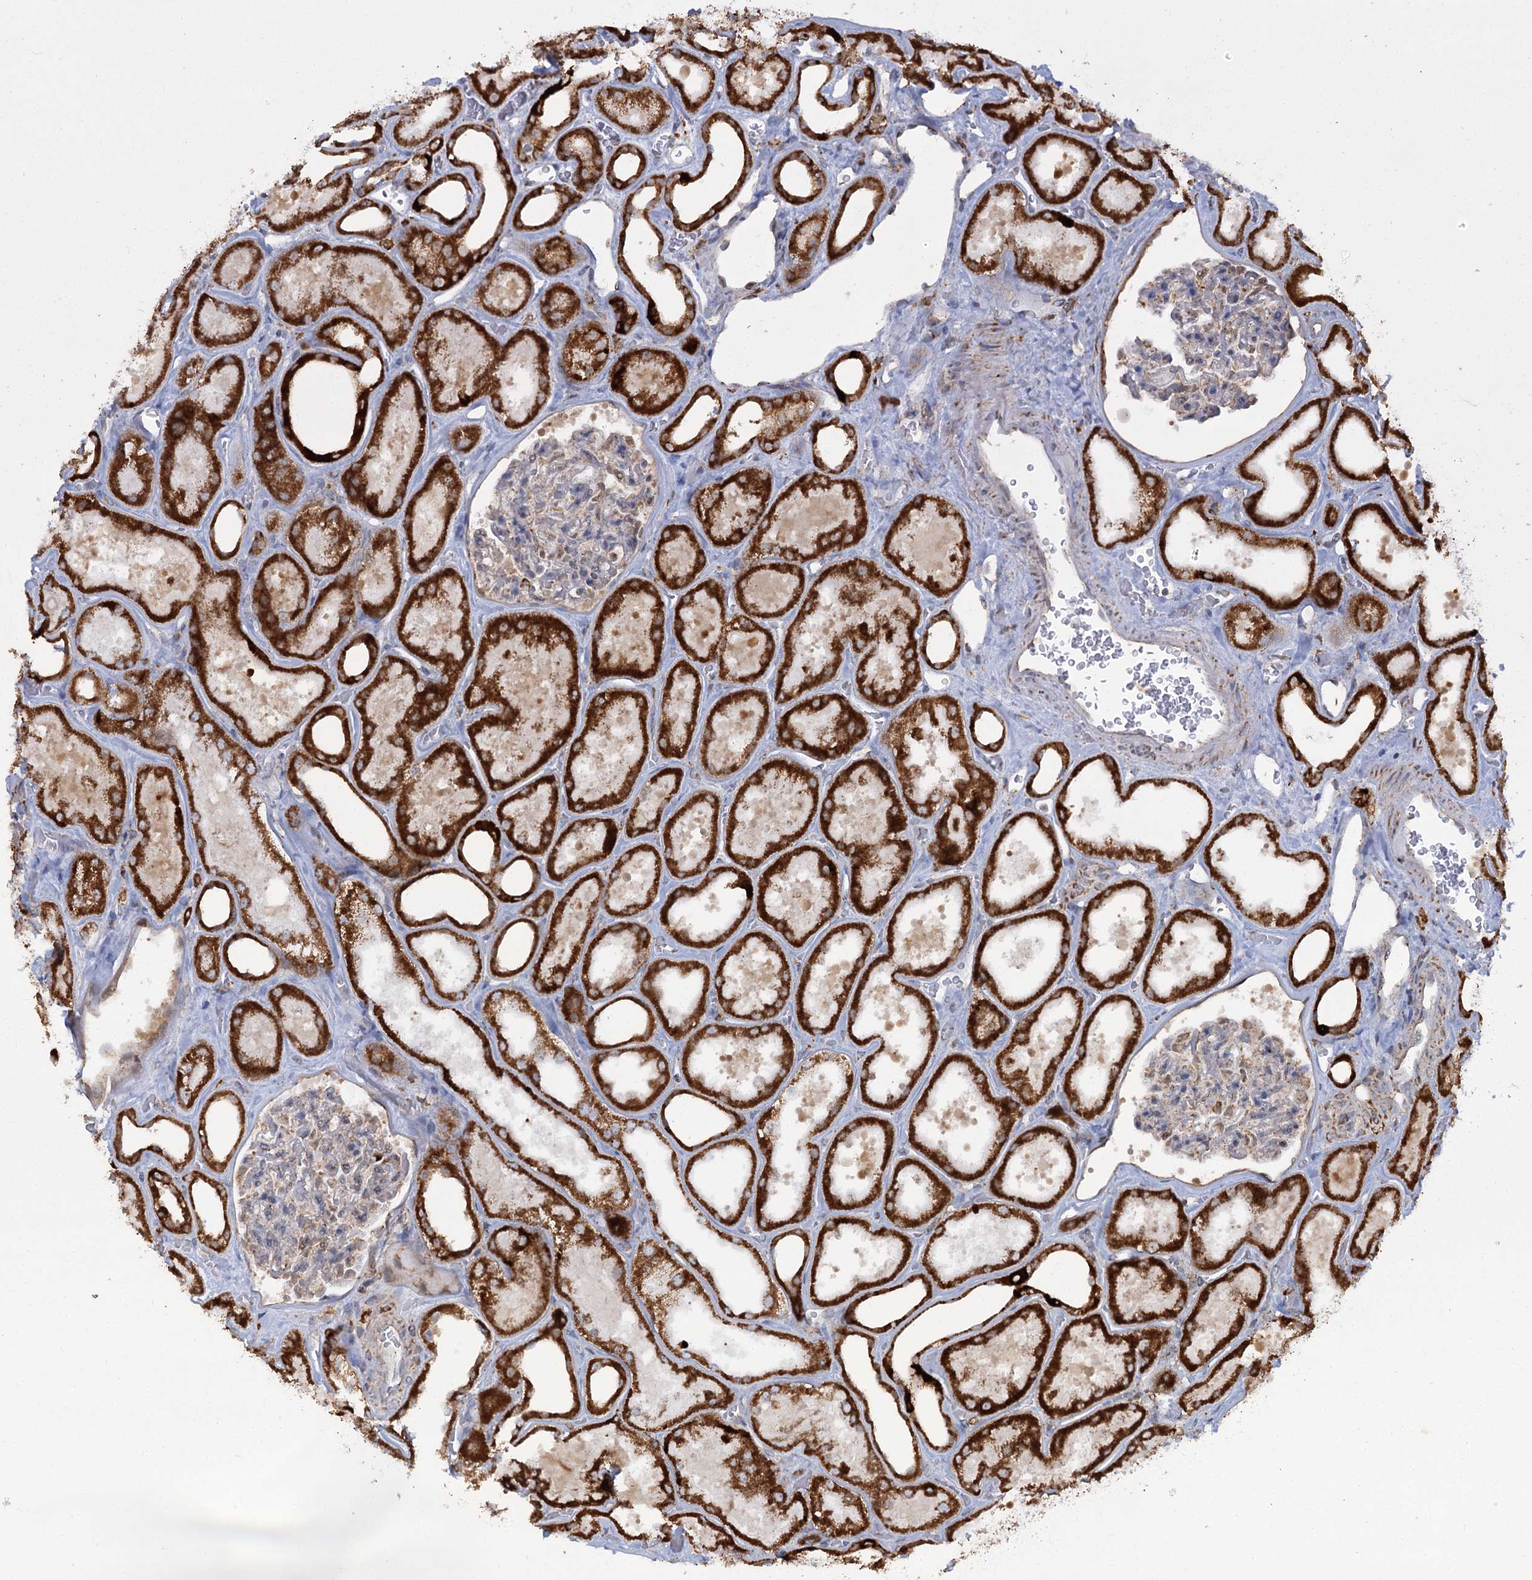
{"staining": {"intensity": "negative", "quantity": "none", "location": "none"}, "tissue": "kidney", "cell_type": "Cells in glomeruli", "image_type": "normal", "snomed": [{"axis": "morphology", "description": "Normal tissue, NOS"}, {"axis": "morphology", "description": "Adenocarcinoma, NOS"}, {"axis": "topography", "description": "Kidney"}], "caption": "The photomicrograph shows no significant positivity in cells in glomeruli of kidney. Nuclei are stained in blue.", "gene": "TAS1R1", "patient": {"sex": "female", "age": 68}}